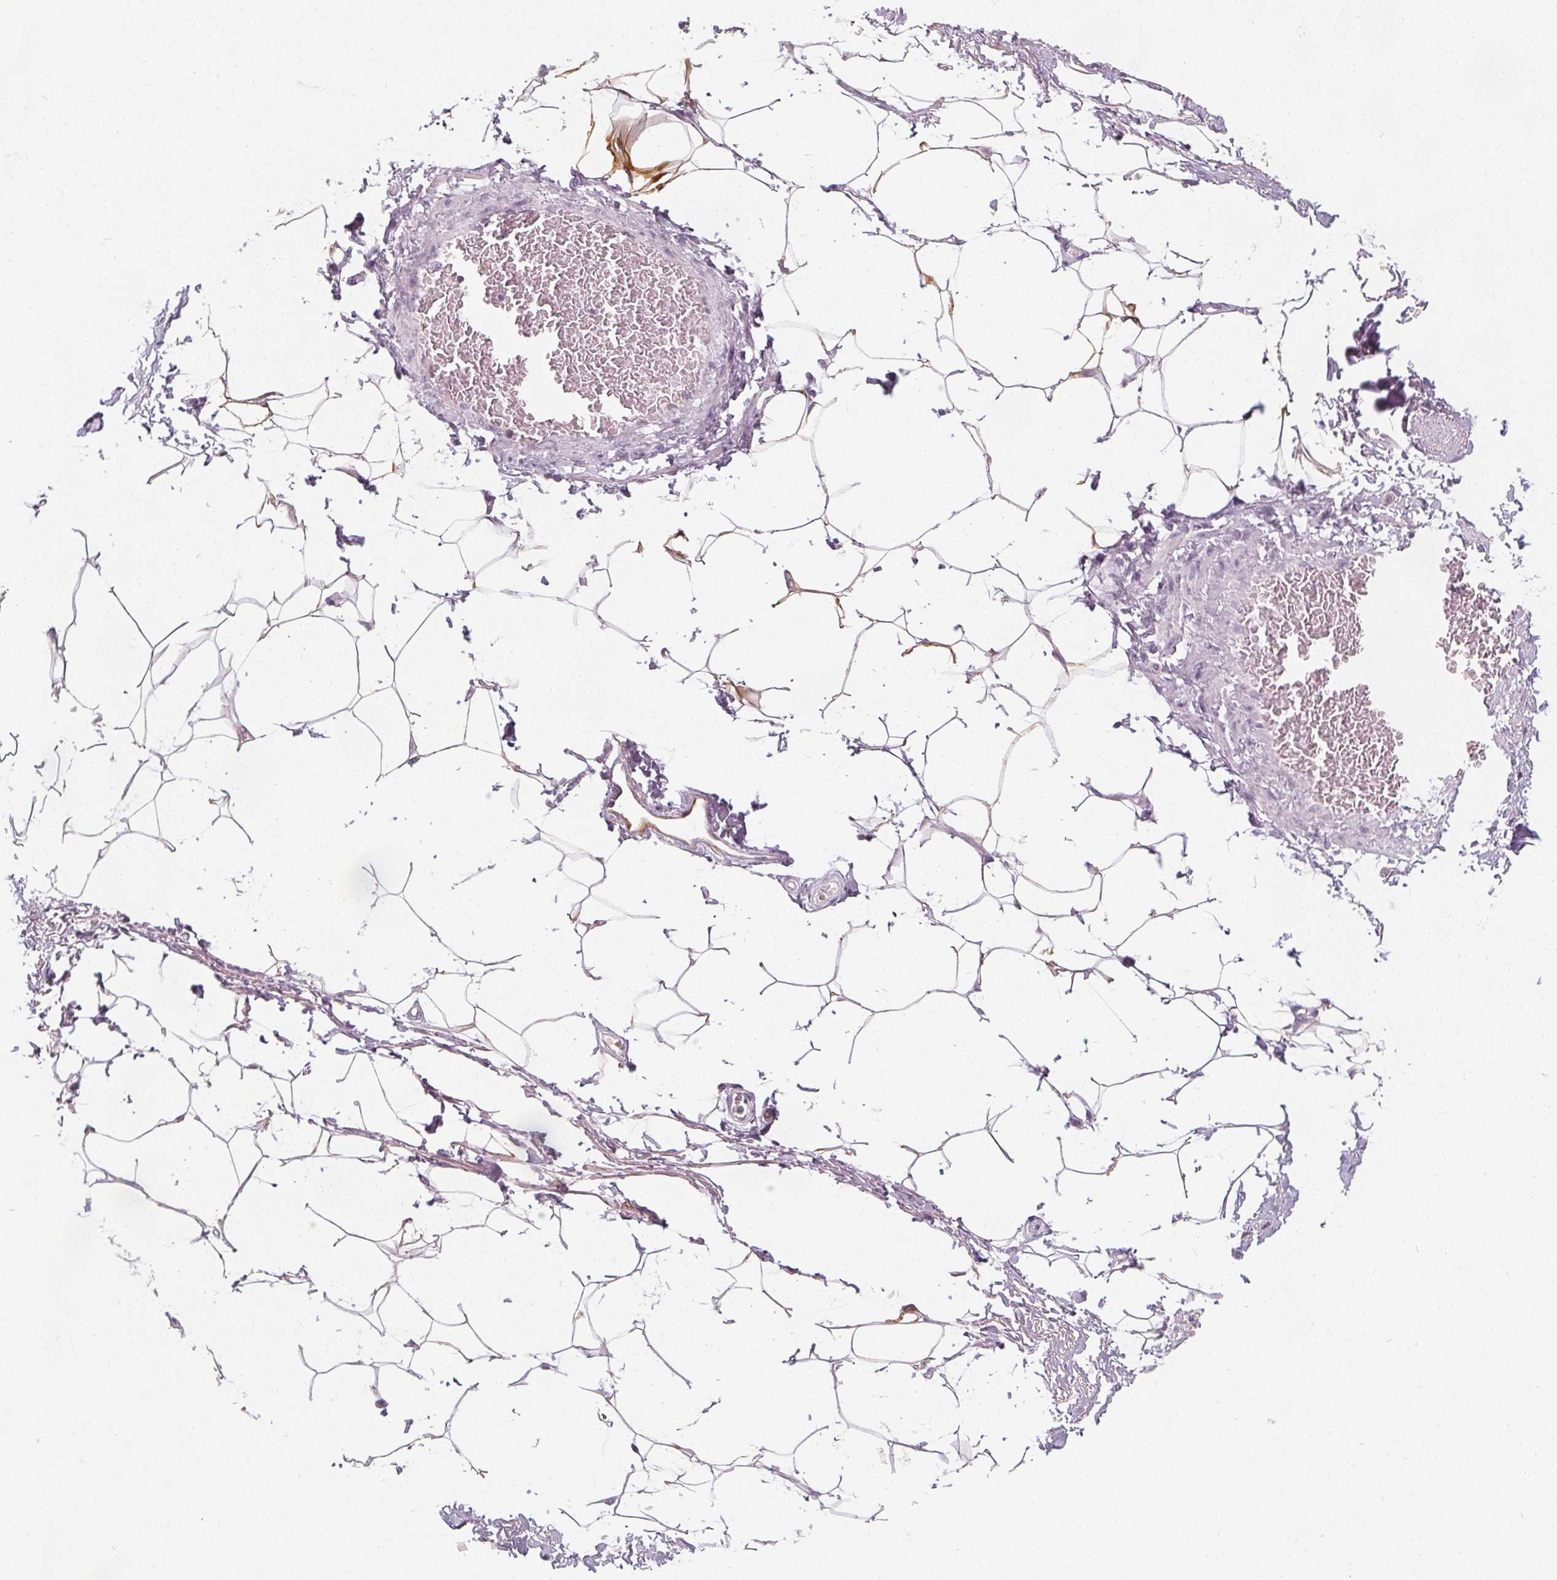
{"staining": {"intensity": "negative", "quantity": "none", "location": "none"}, "tissue": "adipose tissue", "cell_type": "Adipocytes", "image_type": "normal", "snomed": [{"axis": "morphology", "description": "Normal tissue, NOS"}, {"axis": "topography", "description": "Peripheral nerve tissue"}], "caption": "A micrograph of human adipose tissue is negative for staining in adipocytes. (Stains: DAB immunohistochemistry (IHC) with hematoxylin counter stain, Microscopy: brightfield microscopy at high magnification).", "gene": "UGP2", "patient": {"sex": "male", "age": 51}}